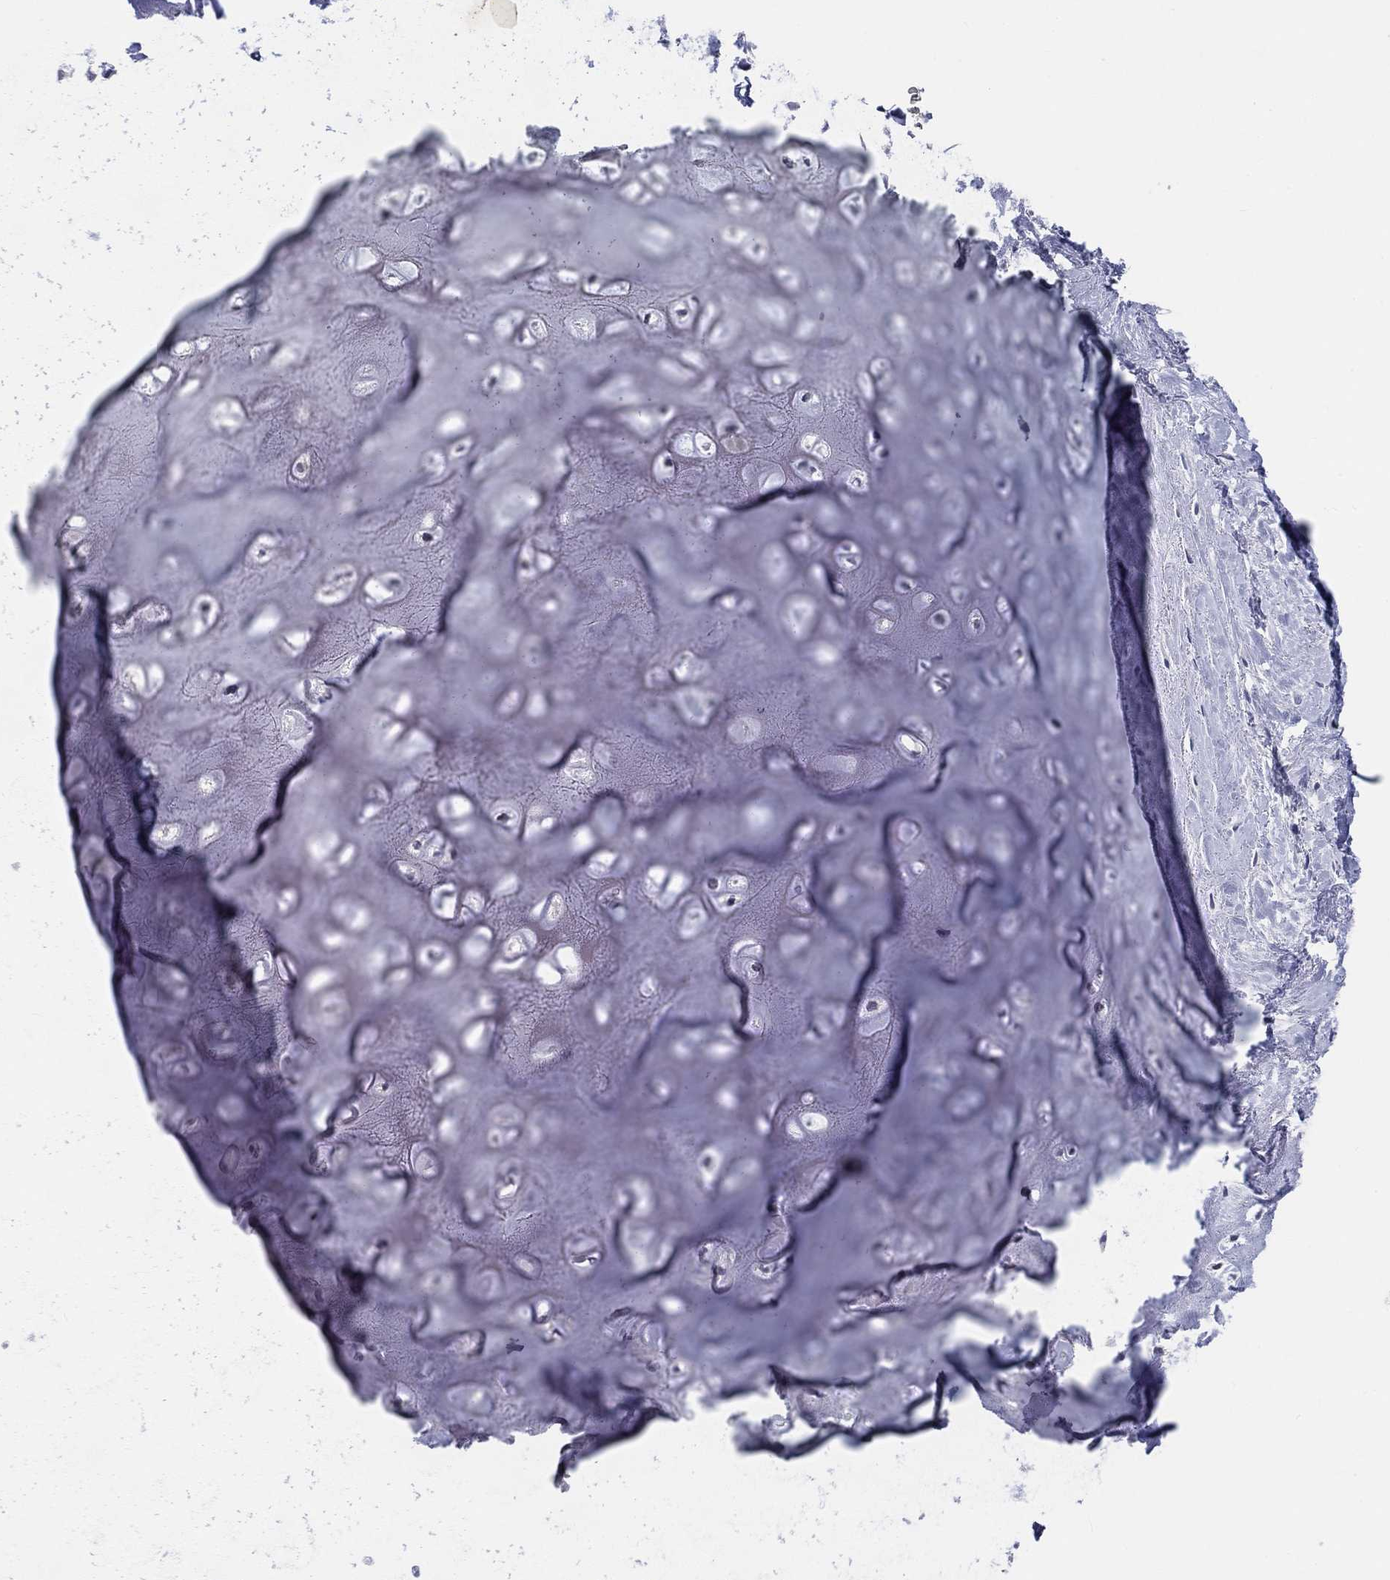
{"staining": {"intensity": "negative", "quantity": "none", "location": "none"}, "tissue": "adipose tissue", "cell_type": "Adipocytes", "image_type": "normal", "snomed": [{"axis": "morphology", "description": "Normal tissue, NOS"}, {"axis": "morphology", "description": "Squamous cell carcinoma, NOS"}, {"axis": "topography", "description": "Cartilage tissue"}, {"axis": "topography", "description": "Head-Neck"}], "caption": "DAB immunohistochemical staining of normal human adipose tissue demonstrates no significant staining in adipocytes.", "gene": "ARHGAP36", "patient": {"sex": "male", "age": 62}}